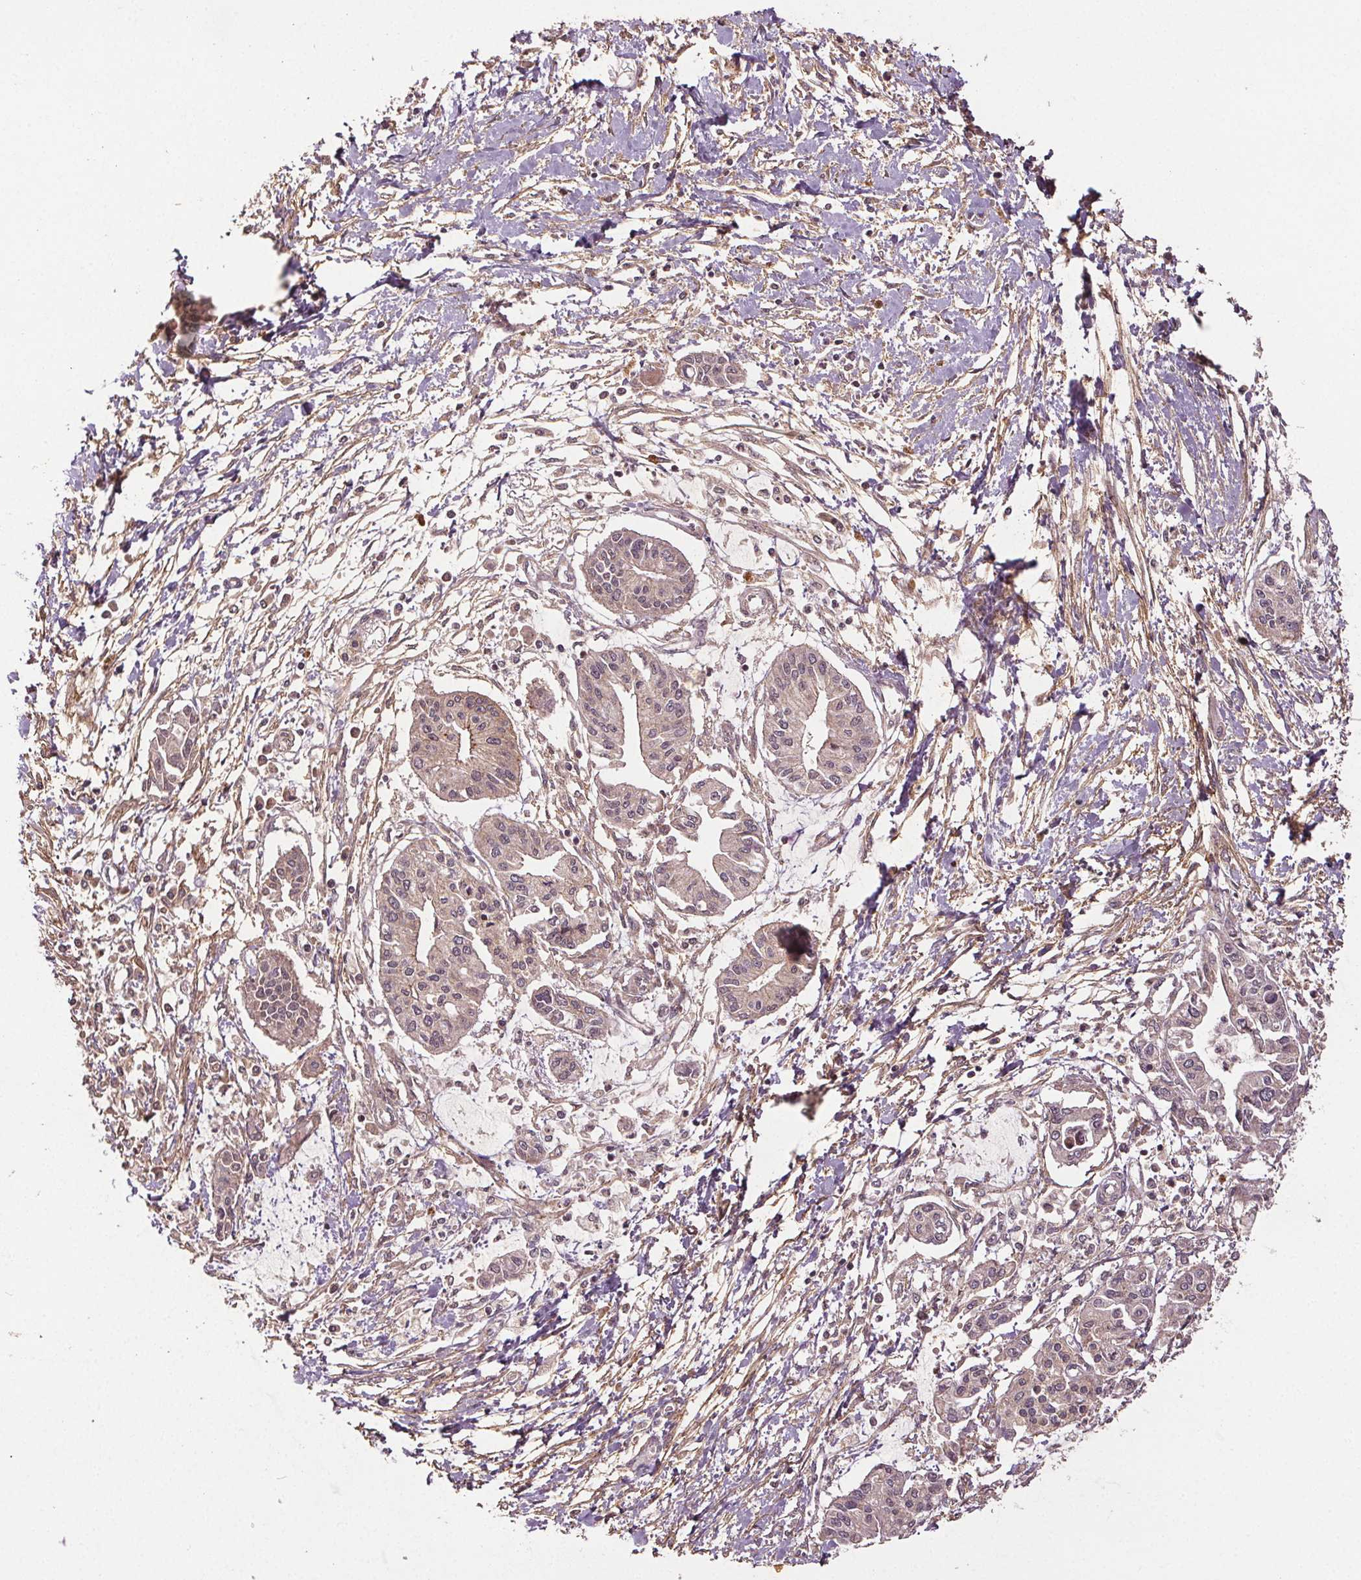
{"staining": {"intensity": "negative", "quantity": "none", "location": "none"}, "tissue": "pancreatic cancer", "cell_type": "Tumor cells", "image_type": "cancer", "snomed": [{"axis": "morphology", "description": "Adenocarcinoma, NOS"}, {"axis": "topography", "description": "Pancreas"}], "caption": "High magnification brightfield microscopy of adenocarcinoma (pancreatic) stained with DAB (3,3'-diaminobenzidine) (brown) and counterstained with hematoxylin (blue): tumor cells show no significant staining.", "gene": "EPHB3", "patient": {"sex": "male", "age": 60}}